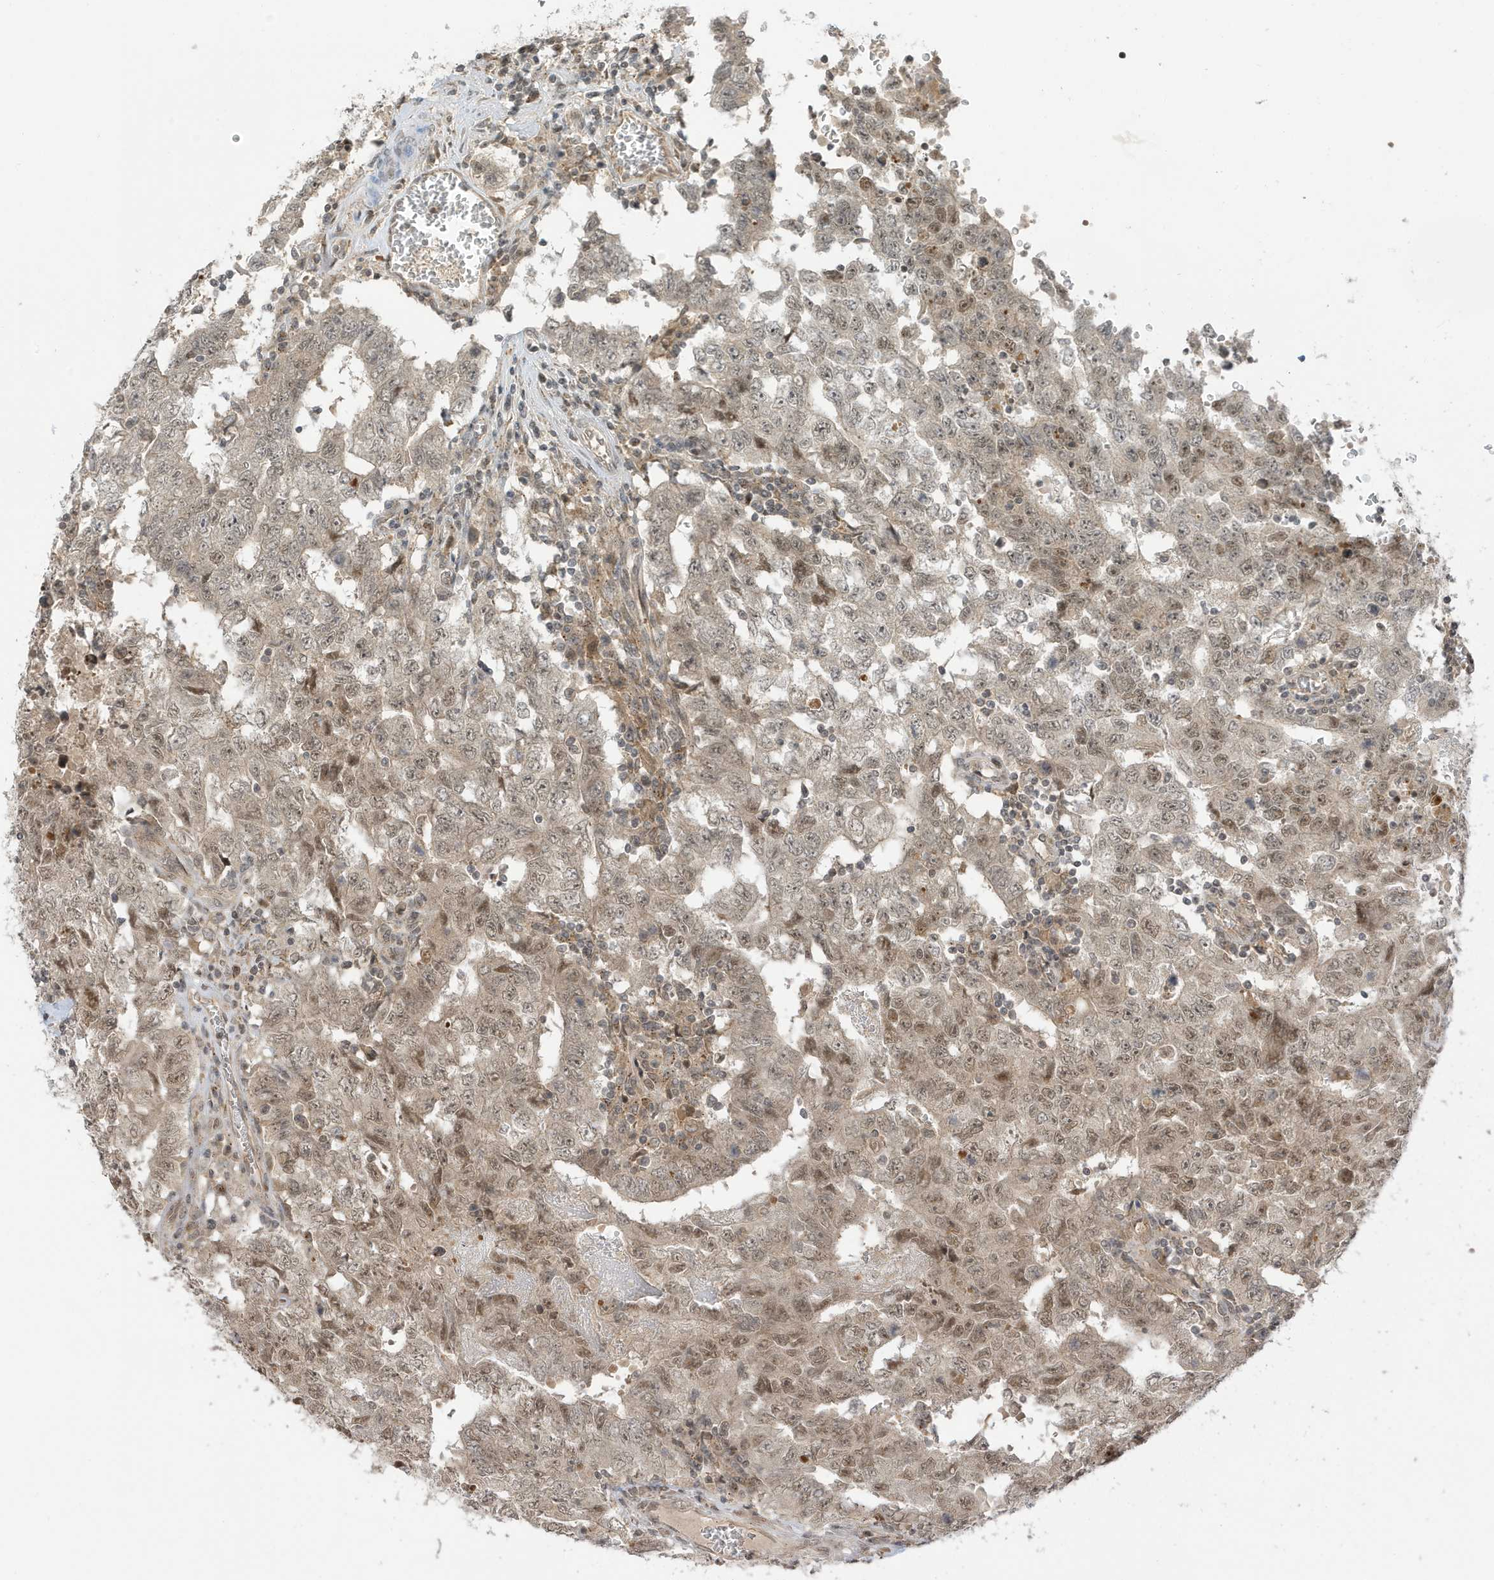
{"staining": {"intensity": "moderate", "quantity": ">75%", "location": "nuclear"}, "tissue": "testis cancer", "cell_type": "Tumor cells", "image_type": "cancer", "snomed": [{"axis": "morphology", "description": "Carcinoma, Embryonal, NOS"}, {"axis": "topography", "description": "Testis"}], "caption": "Protein expression analysis of human embryonal carcinoma (testis) reveals moderate nuclear expression in about >75% of tumor cells.", "gene": "TAB3", "patient": {"sex": "male", "age": 26}}